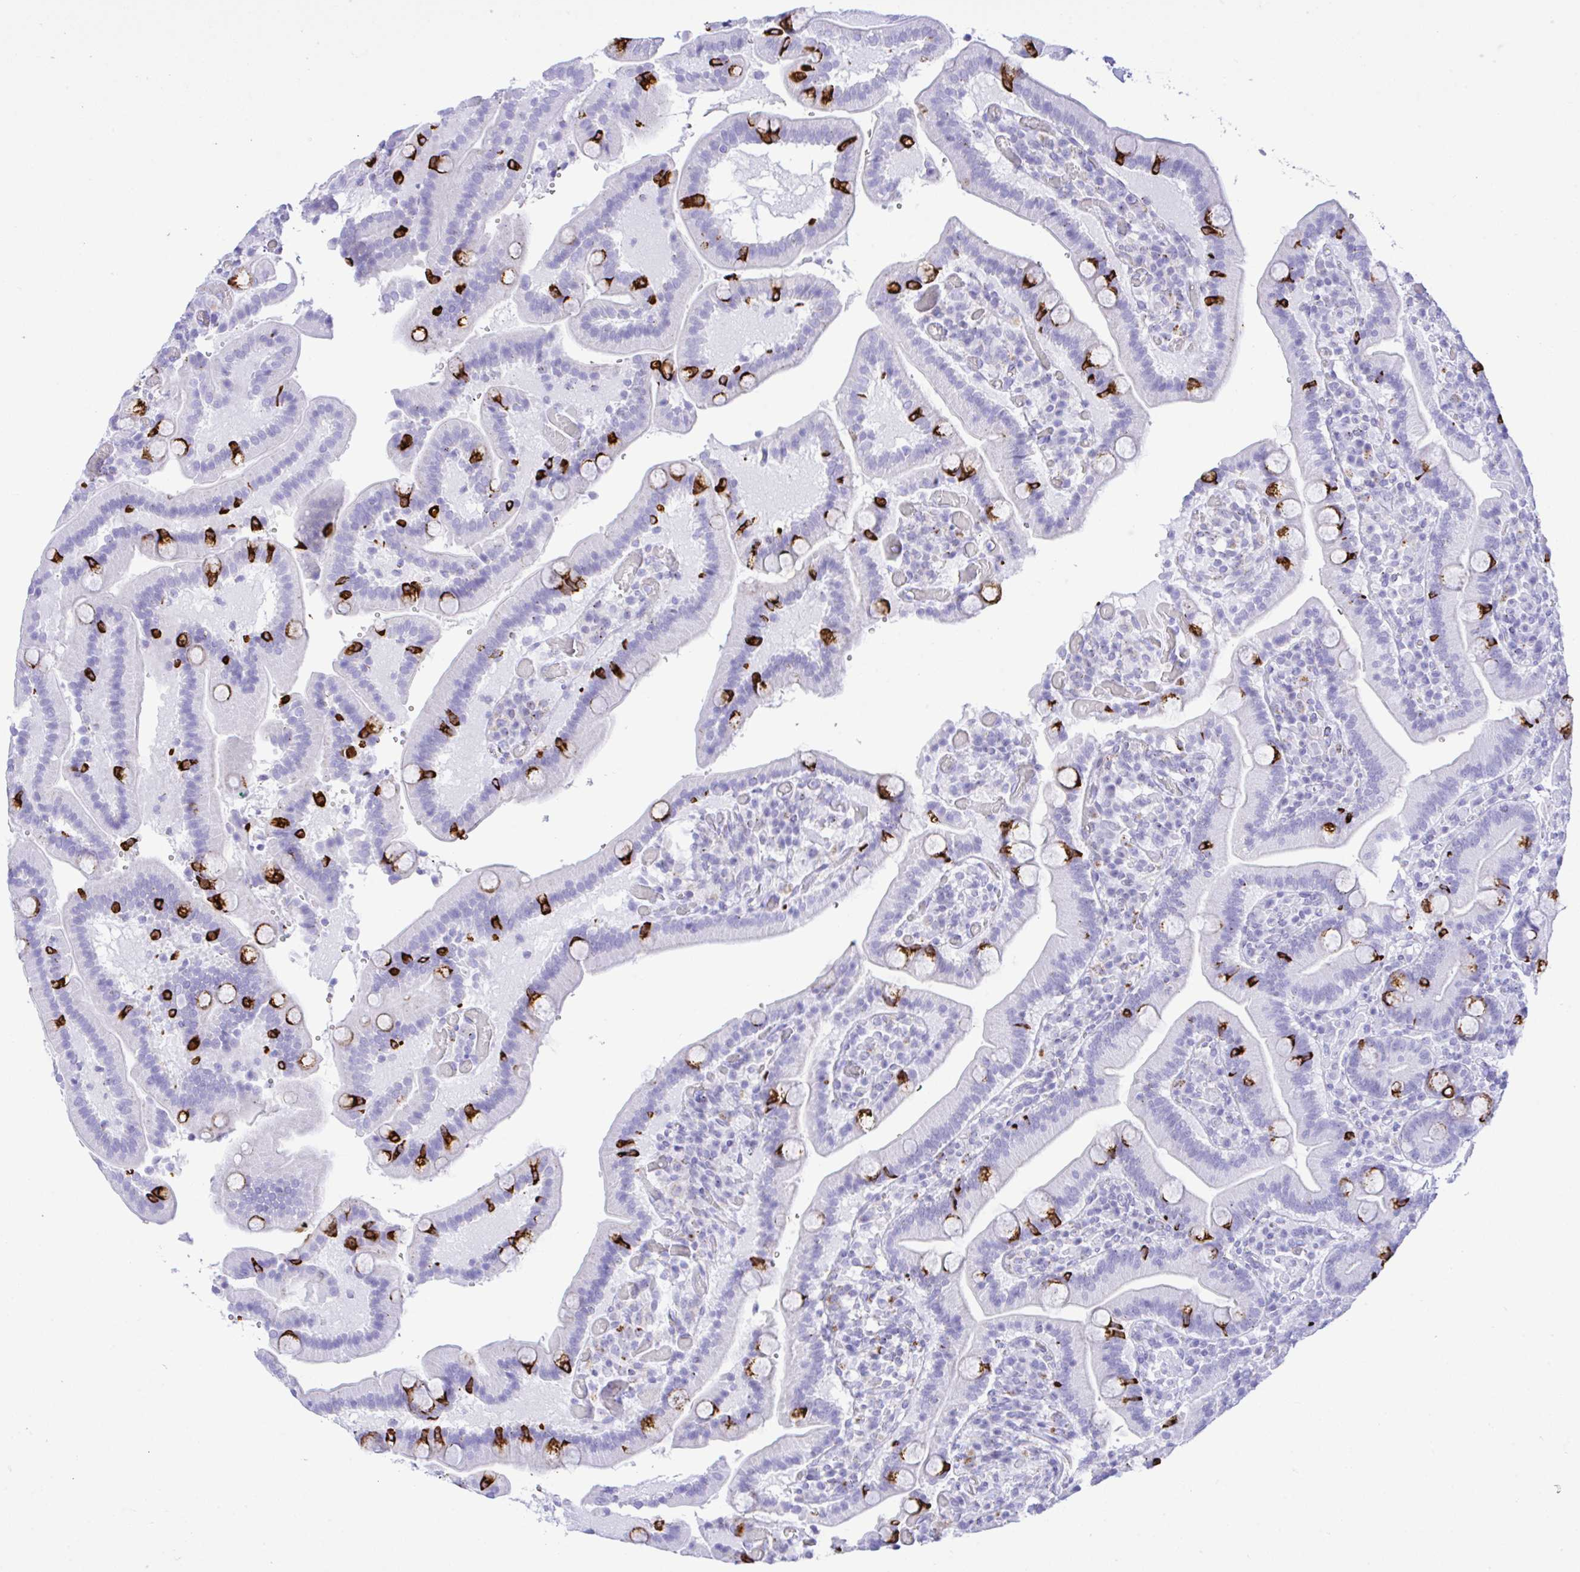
{"staining": {"intensity": "strong", "quantity": "<25%", "location": "cytoplasmic/membranous"}, "tissue": "duodenum", "cell_type": "Glandular cells", "image_type": "normal", "snomed": [{"axis": "morphology", "description": "Normal tissue, NOS"}, {"axis": "topography", "description": "Duodenum"}], "caption": "Immunohistochemistry of unremarkable human duodenum exhibits medium levels of strong cytoplasmic/membranous staining in about <25% of glandular cells. (Stains: DAB in brown, nuclei in blue, Microscopy: brightfield microscopy at high magnification).", "gene": "SELENOV", "patient": {"sex": "female", "age": 62}}